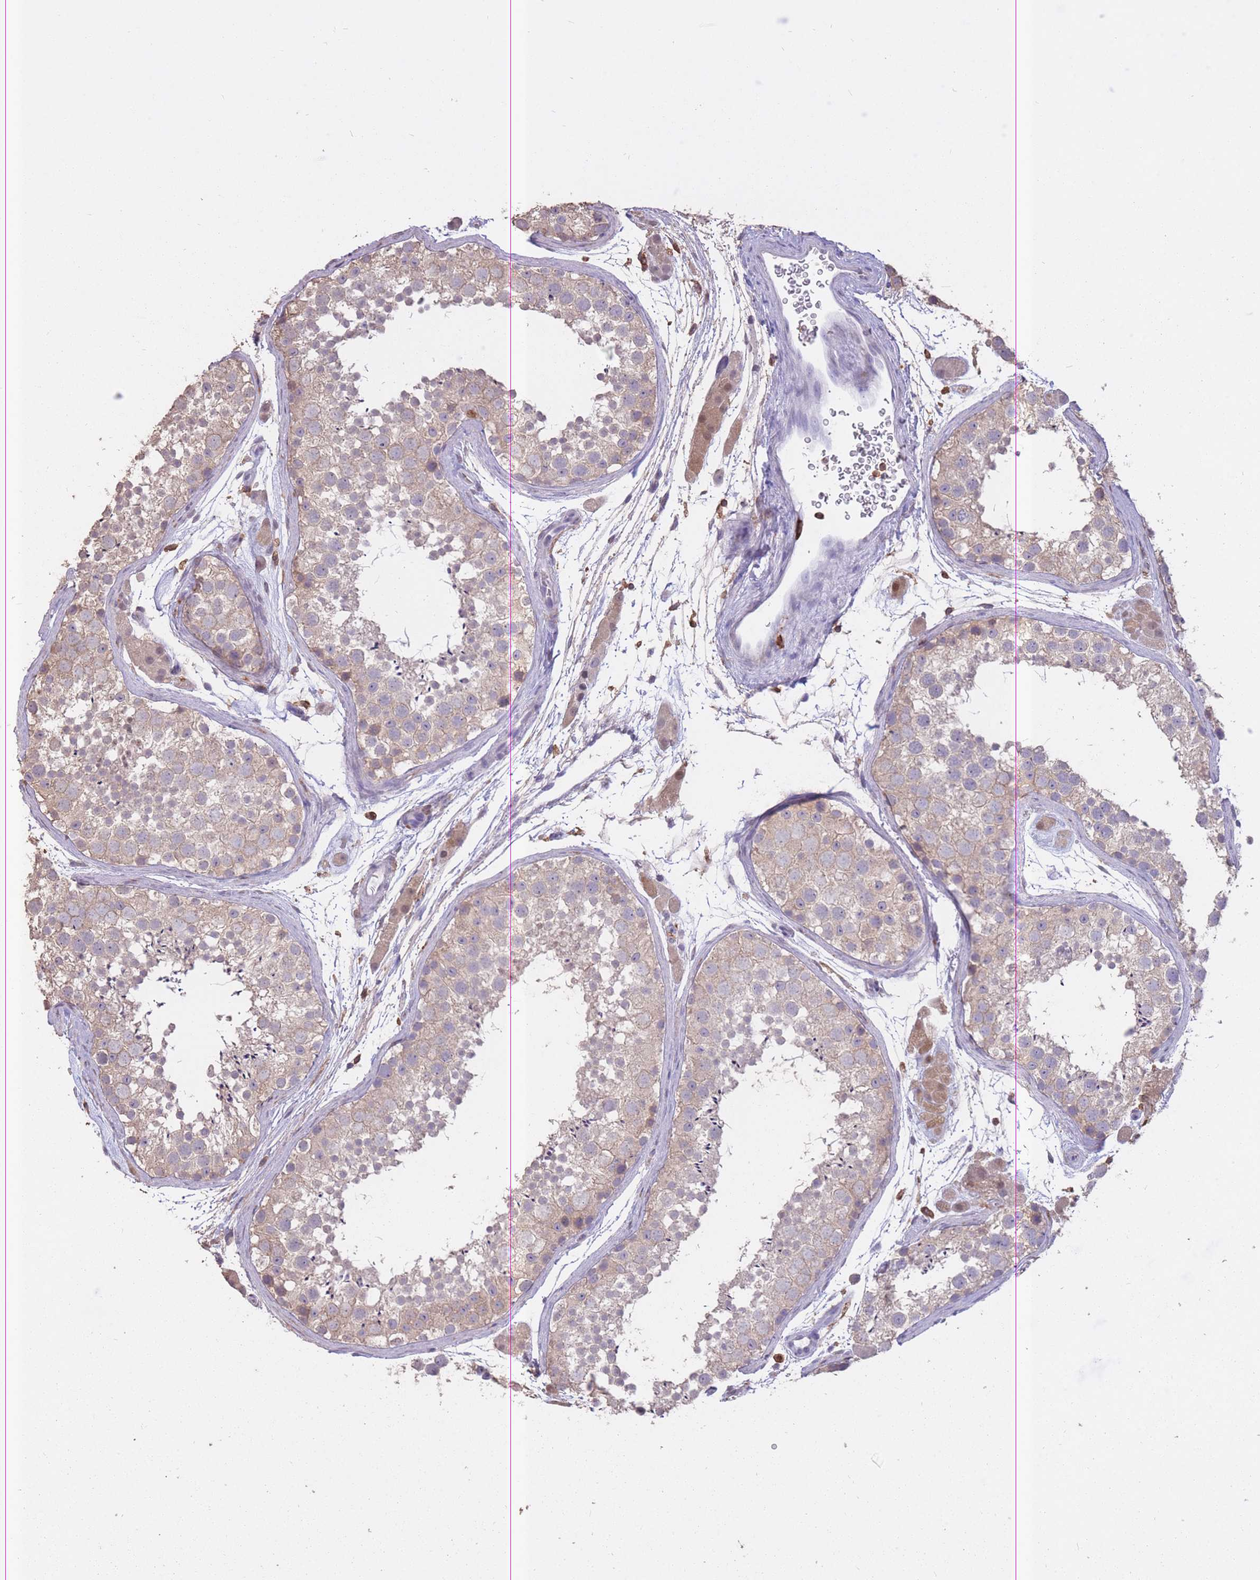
{"staining": {"intensity": "weak", "quantity": "<25%", "location": "cytoplasmic/membranous"}, "tissue": "testis", "cell_type": "Cells in seminiferous ducts", "image_type": "normal", "snomed": [{"axis": "morphology", "description": "Normal tissue, NOS"}, {"axis": "topography", "description": "Testis"}], "caption": "A high-resolution image shows immunohistochemistry (IHC) staining of normal testis, which displays no significant expression in cells in seminiferous ducts.", "gene": "GMIP", "patient": {"sex": "male", "age": 41}}